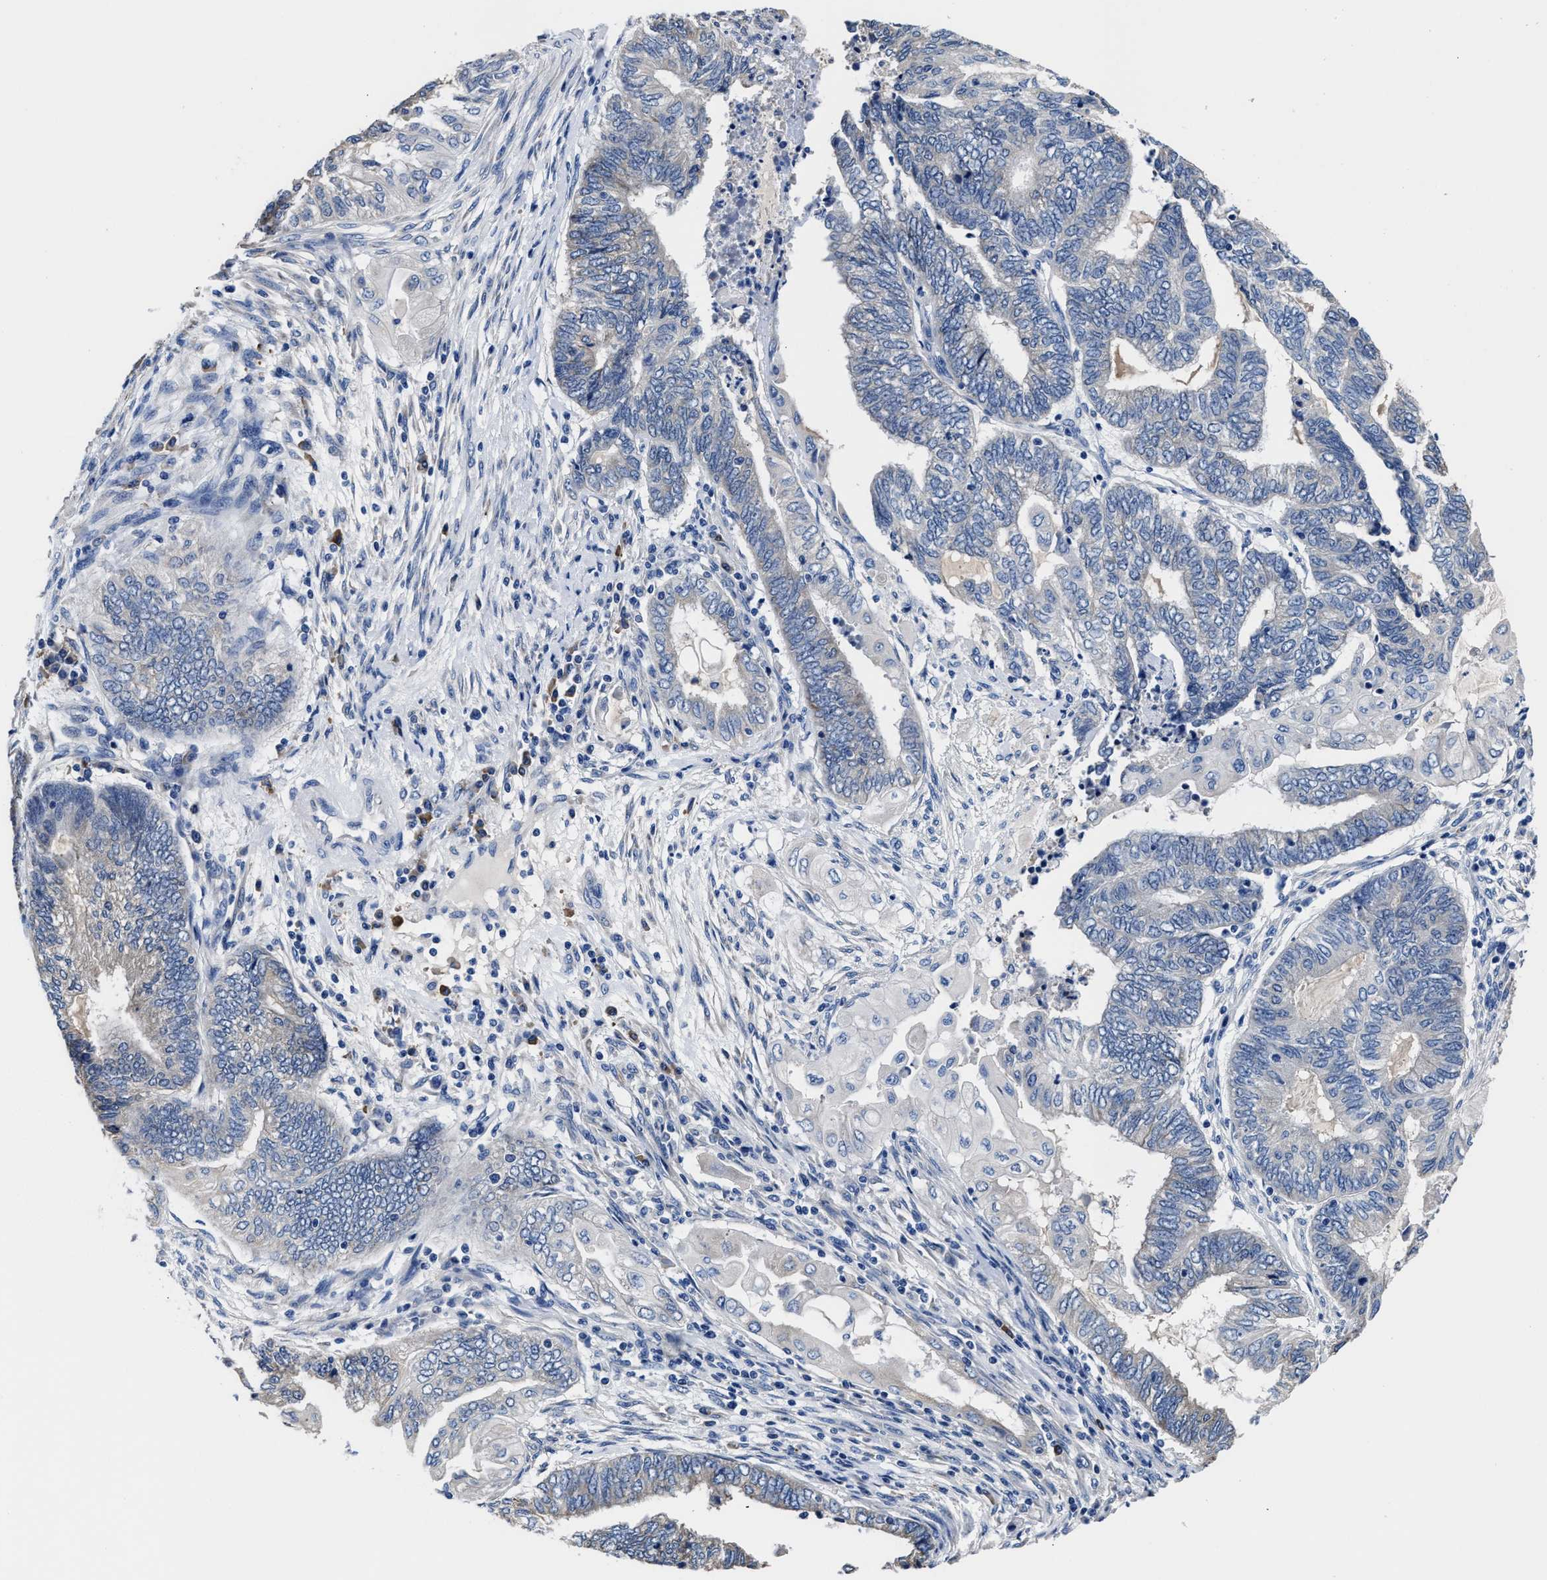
{"staining": {"intensity": "negative", "quantity": "none", "location": "none"}, "tissue": "endometrial cancer", "cell_type": "Tumor cells", "image_type": "cancer", "snomed": [{"axis": "morphology", "description": "Adenocarcinoma, NOS"}, {"axis": "topography", "description": "Uterus"}, {"axis": "topography", "description": "Endometrium"}], "caption": "Tumor cells are negative for protein expression in human endometrial cancer (adenocarcinoma).", "gene": "SRPK2", "patient": {"sex": "female", "age": 70}}